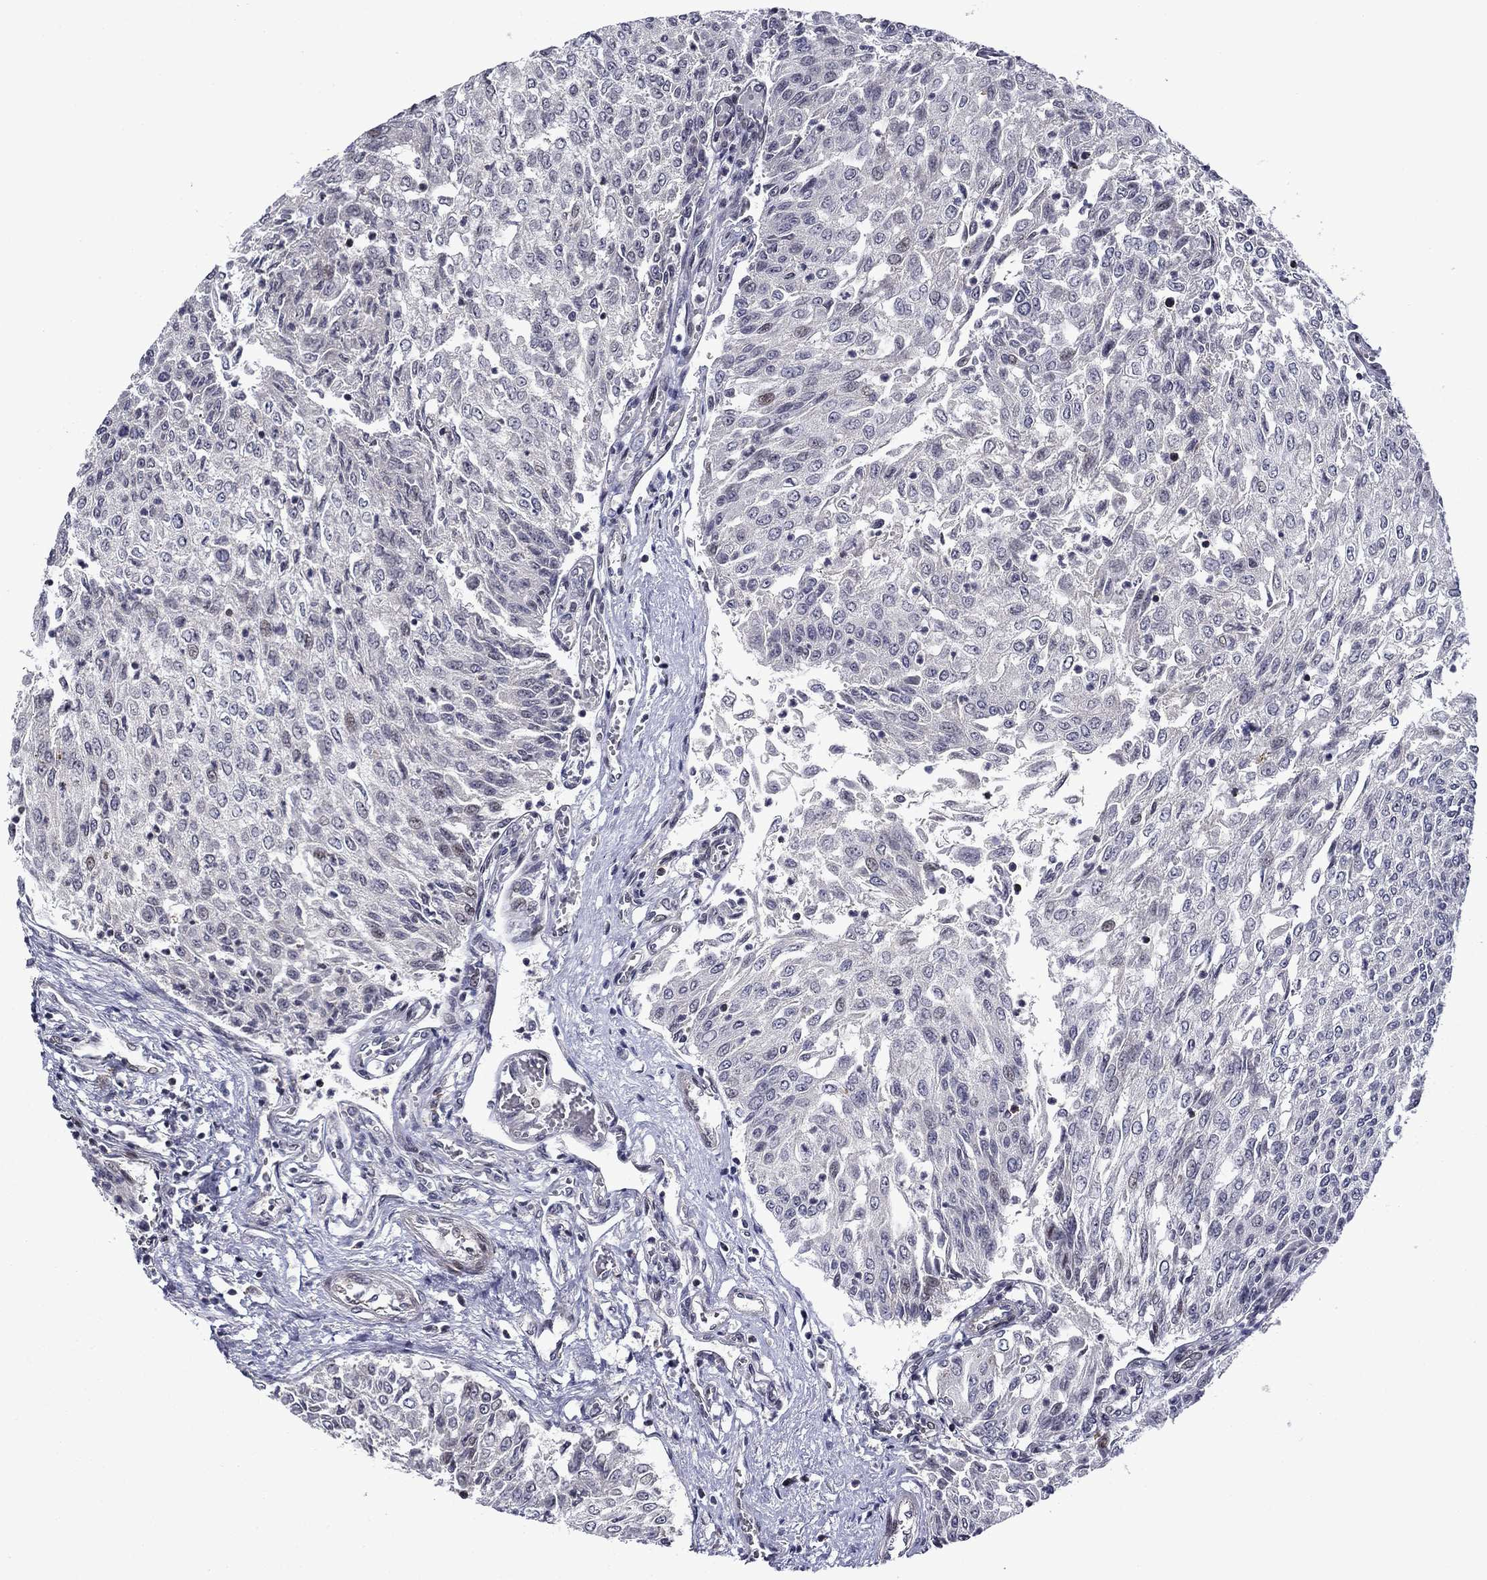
{"staining": {"intensity": "negative", "quantity": "none", "location": "none"}, "tissue": "urothelial cancer", "cell_type": "Tumor cells", "image_type": "cancer", "snomed": [{"axis": "morphology", "description": "Urothelial carcinoma, Low grade"}, {"axis": "topography", "description": "Urinary bladder"}], "caption": "The micrograph displays no significant staining in tumor cells of urothelial carcinoma (low-grade).", "gene": "B3GAT1", "patient": {"sex": "male", "age": 78}}